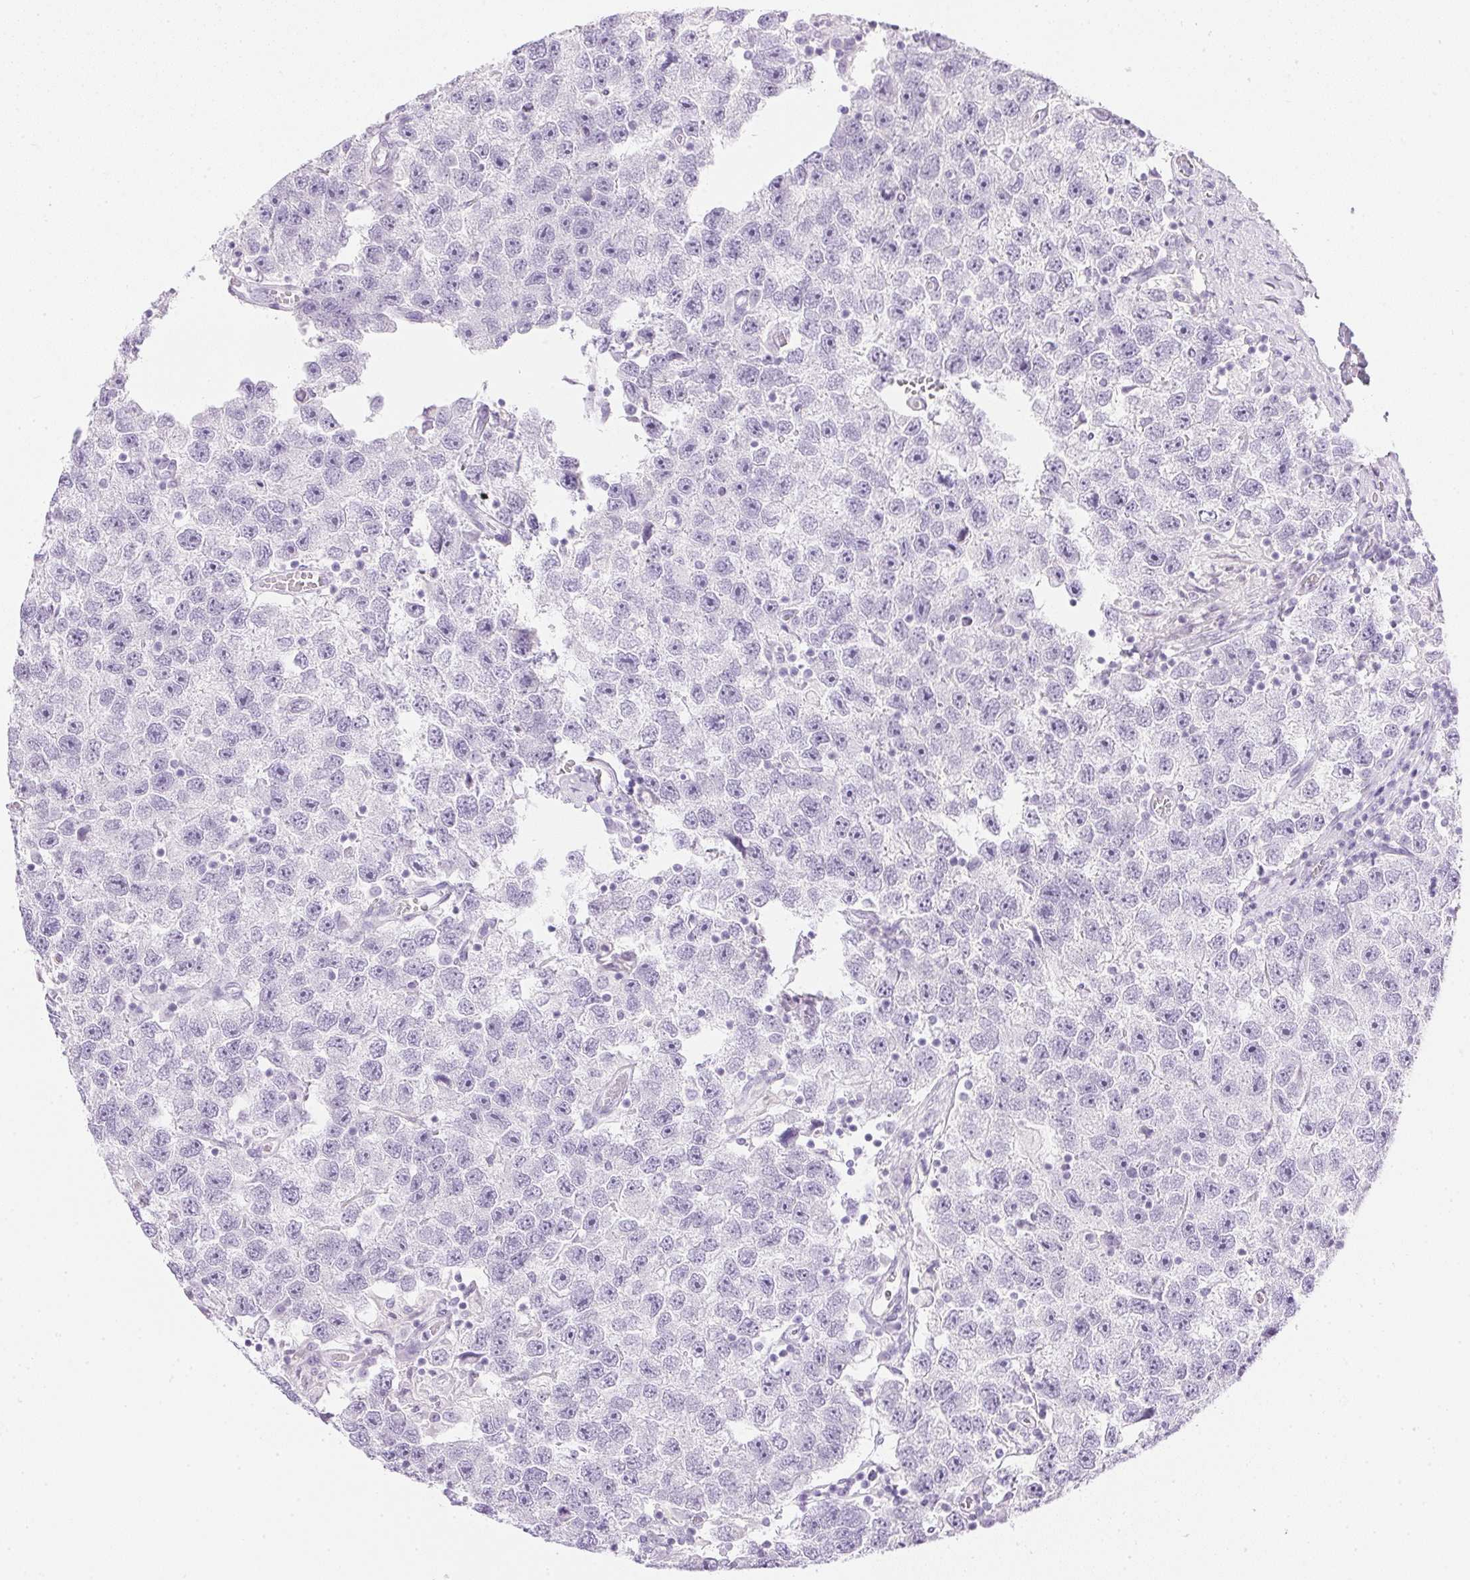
{"staining": {"intensity": "negative", "quantity": "none", "location": "none"}, "tissue": "testis cancer", "cell_type": "Tumor cells", "image_type": "cancer", "snomed": [{"axis": "morphology", "description": "Seminoma, NOS"}, {"axis": "topography", "description": "Testis"}], "caption": "This is an immunohistochemistry (IHC) photomicrograph of human testis cancer. There is no expression in tumor cells.", "gene": "CPB1", "patient": {"sex": "male", "age": 26}}